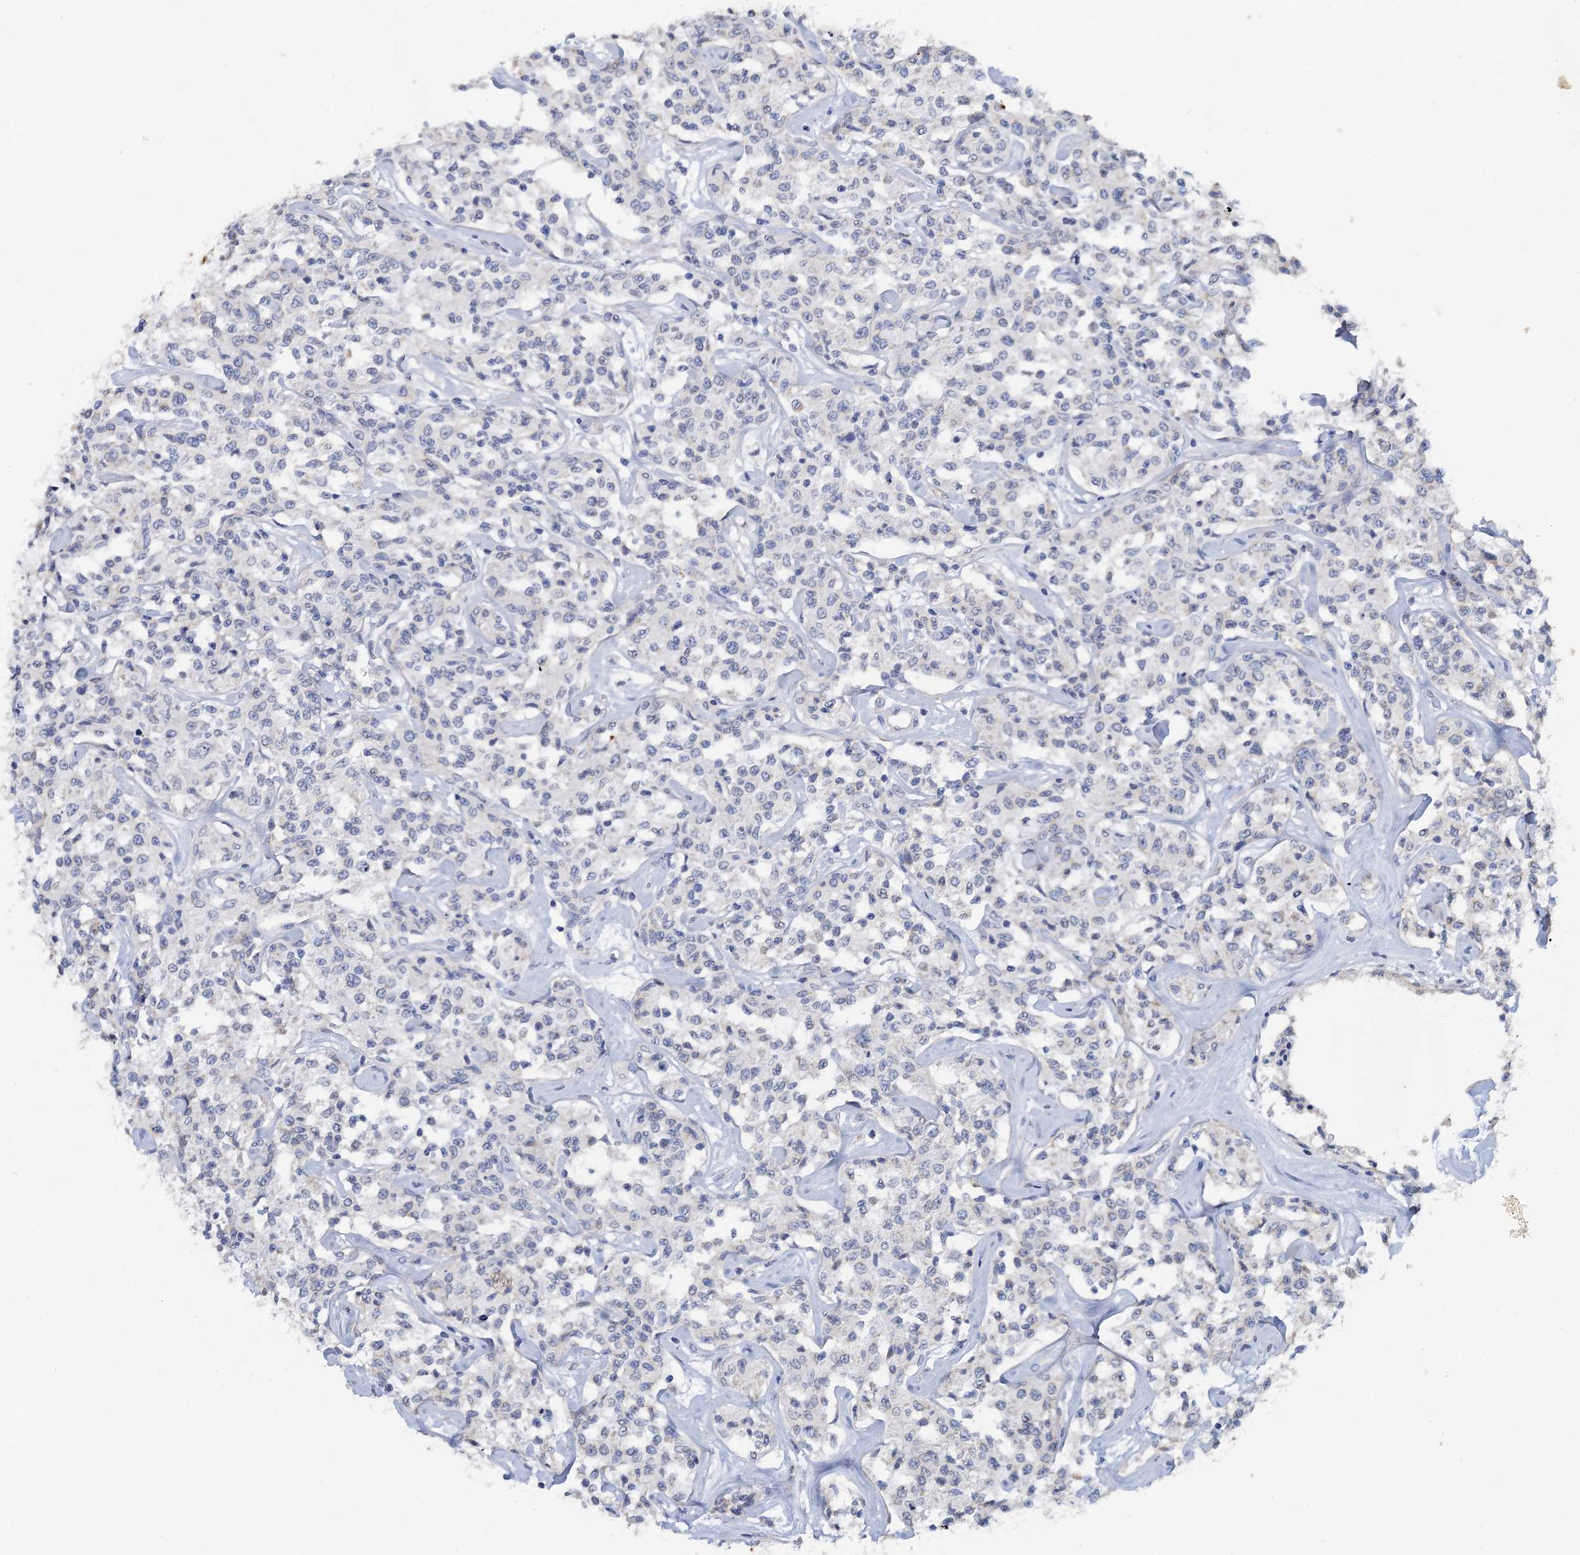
{"staining": {"intensity": "negative", "quantity": "none", "location": "none"}, "tissue": "lymphoma", "cell_type": "Tumor cells", "image_type": "cancer", "snomed": [{"axis": "morphology", "description": "Malignant lymphoma, non-Hodgkin's type, Low grade"}, {"axis": "topography", "description": "Small intestine"}], "caption": "A histopathology image of lymphoma stained for a protein reveals no brown staining in tumor cells.", "gene": "PLLP", "patient": {"sex": "female", "age": 59}}